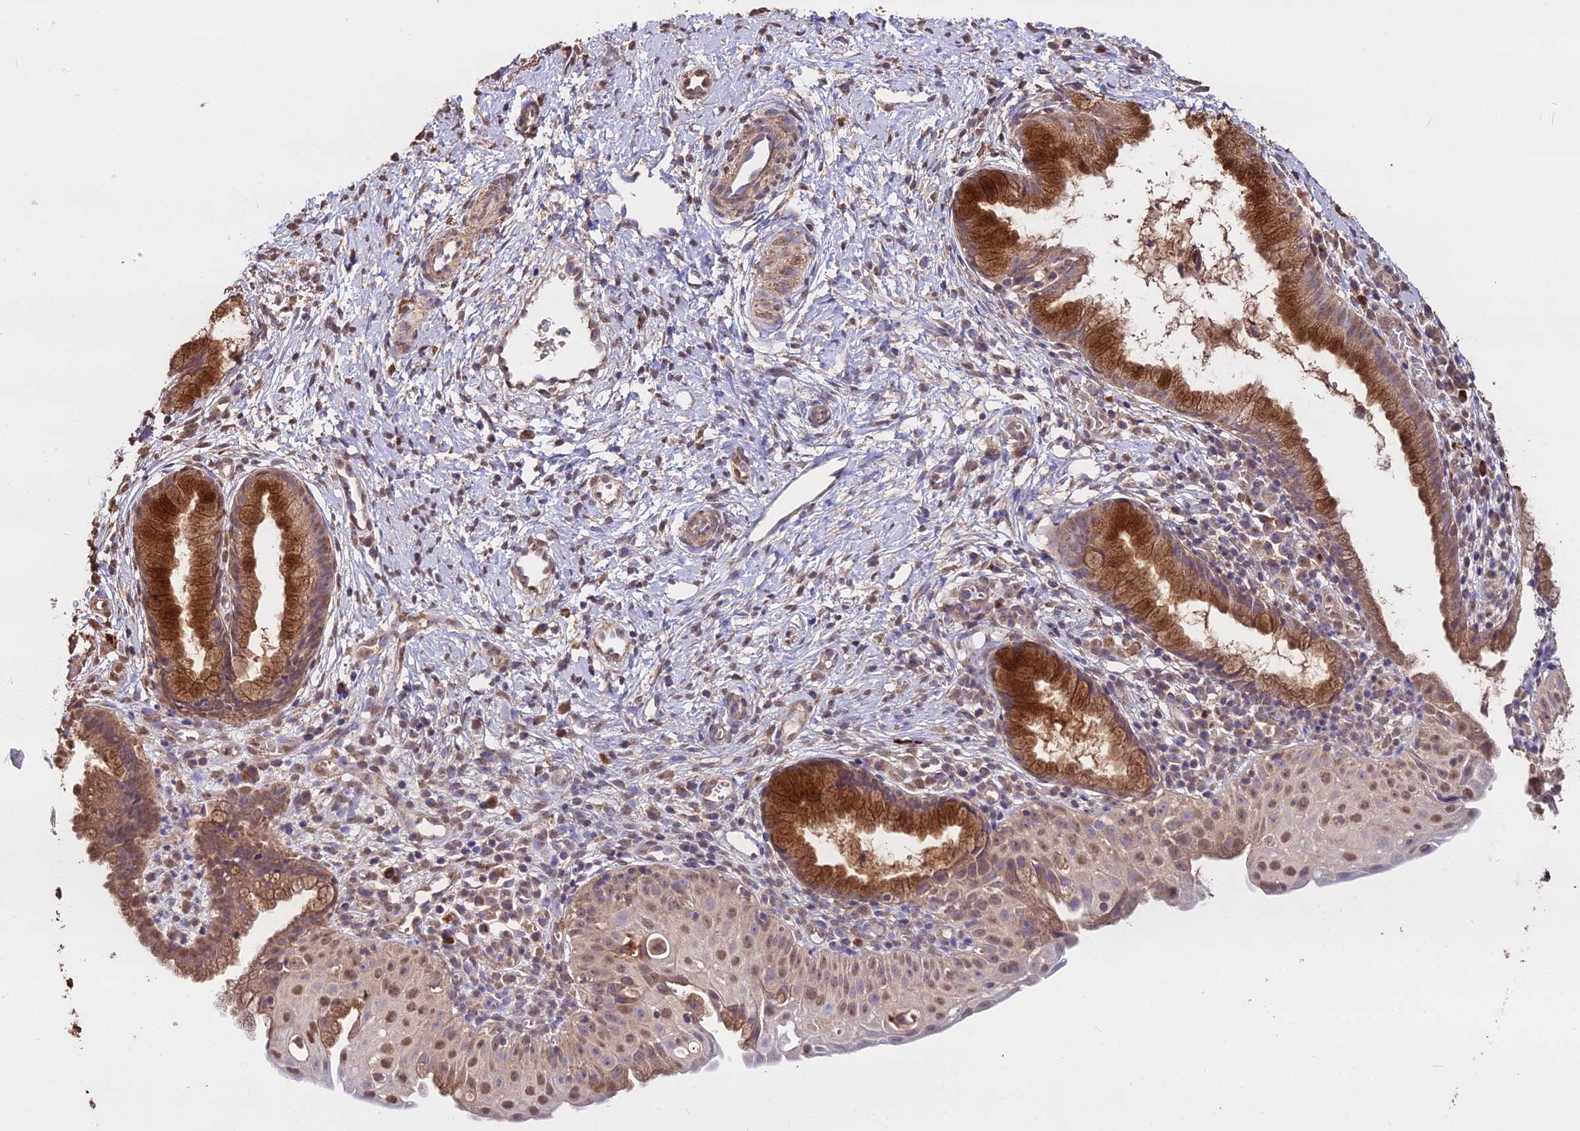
{"staining": {"intensity": "strong", "quantity": ">75%", "location": "cytoplasmic/membranous"}, "tissue": "cervix", "cell_type": "Glandular cells", "image_type": "normal", "snomed": [{"axis": "morphology", "description": "Normal tissue, NOS"}, {"axis": "topography", "description": "Cervix"}], "caption": "High-power microscopy captured an immunohistochemistry (IHC) histopathology image of benign cervix, revealing strong cytoplasmic/membranous staining in approximately >75% of glandular cells. (DAB = brown stain, brightfield microscopy at high magnification).", "gene": "METTL13", "patient": {"sex": "female", "age": 36}}